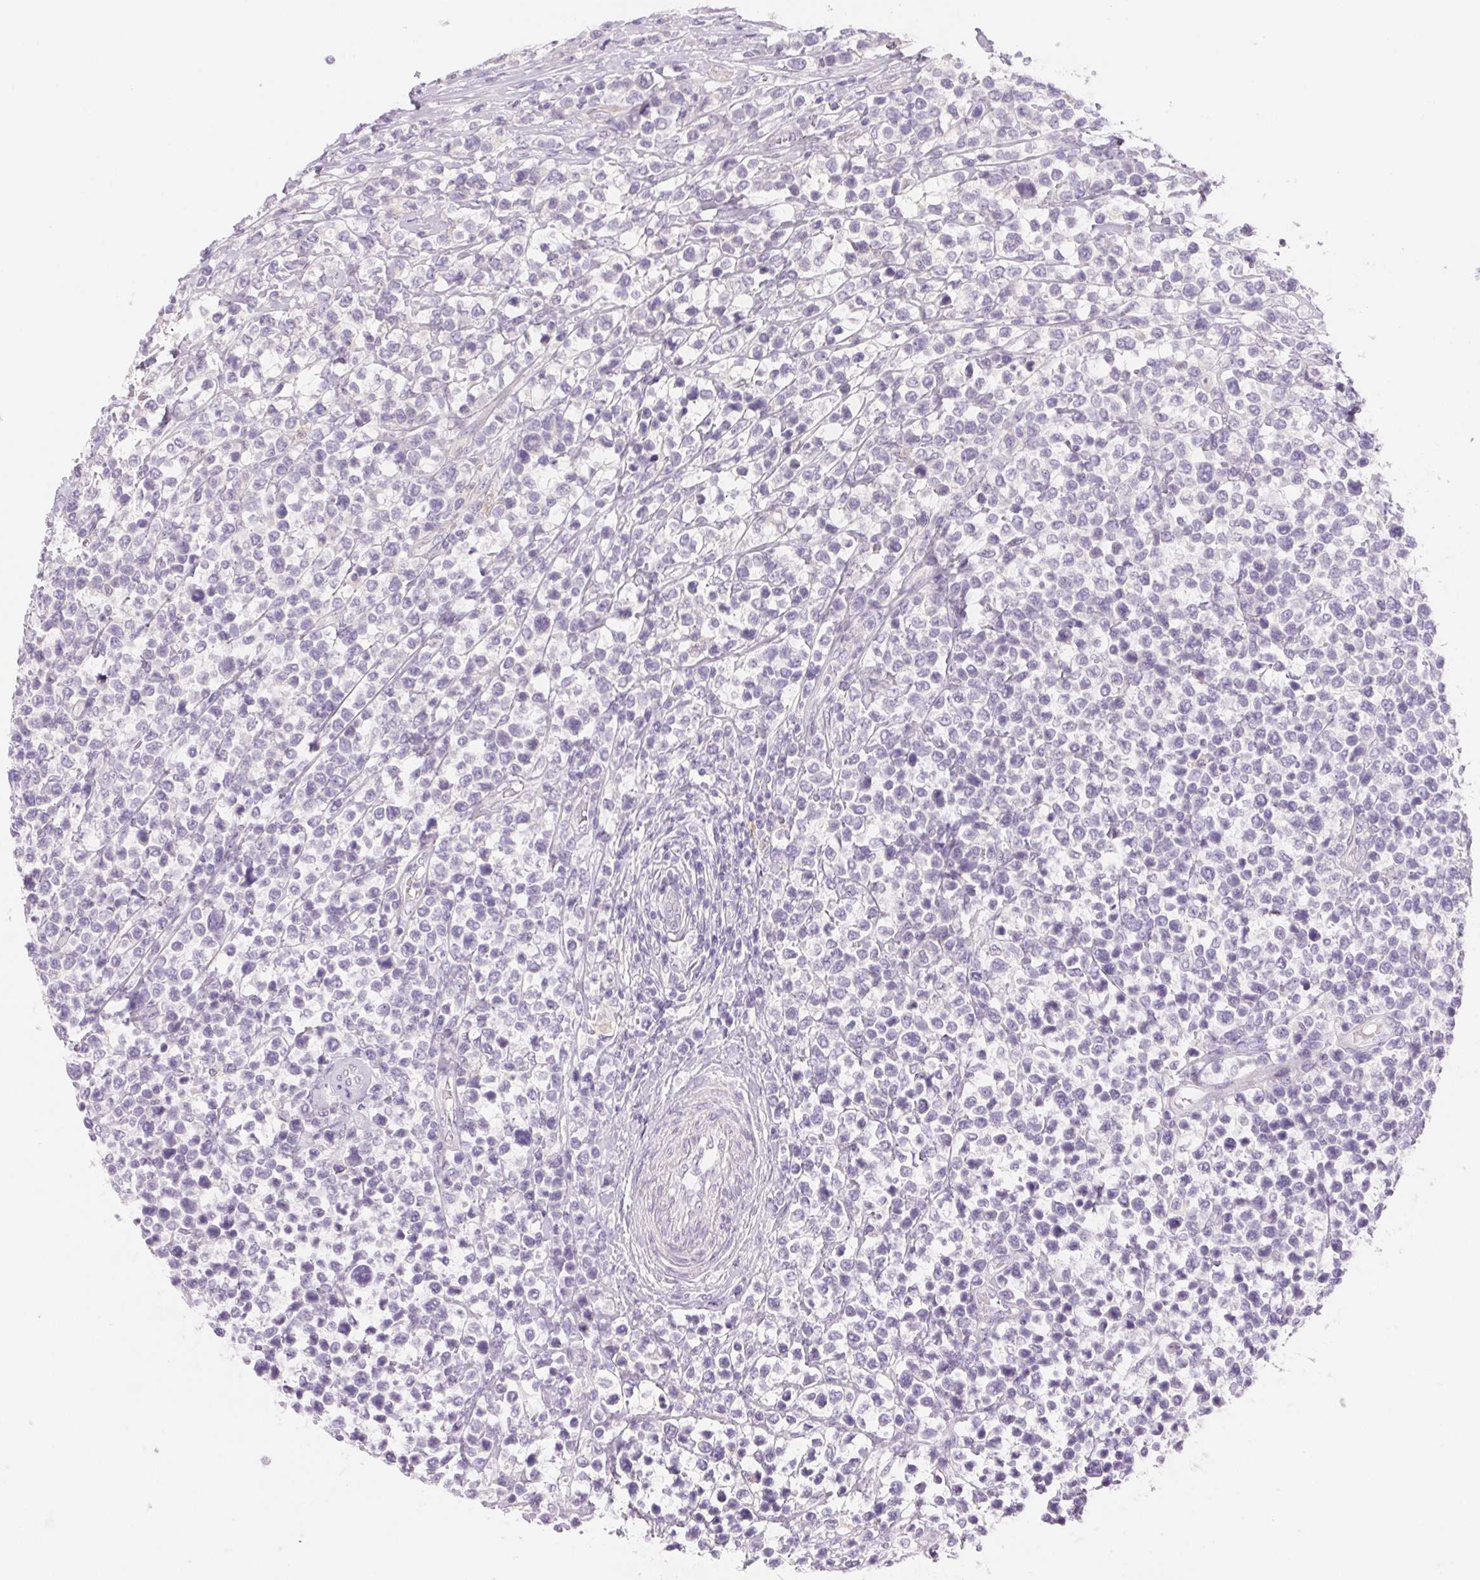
{"staining": {"intensity": "negative", "quantity": "none", "location": "none"}, "tissue": "lymphoma", "cell_type": "Tumor cells", "image_type": "cancer", "snomed": [{"axis": "morphology", "description": "Malignant lymphoma, non-Hodgkin's type, High grade"}, {"axis": "topography", "description": "Soft tissue"}], "caption": "The image reveals no significant staining in tumor cells of lymphoma.", "gene": "CTNND2", "patient": {"sex": "female", "age": 56}}